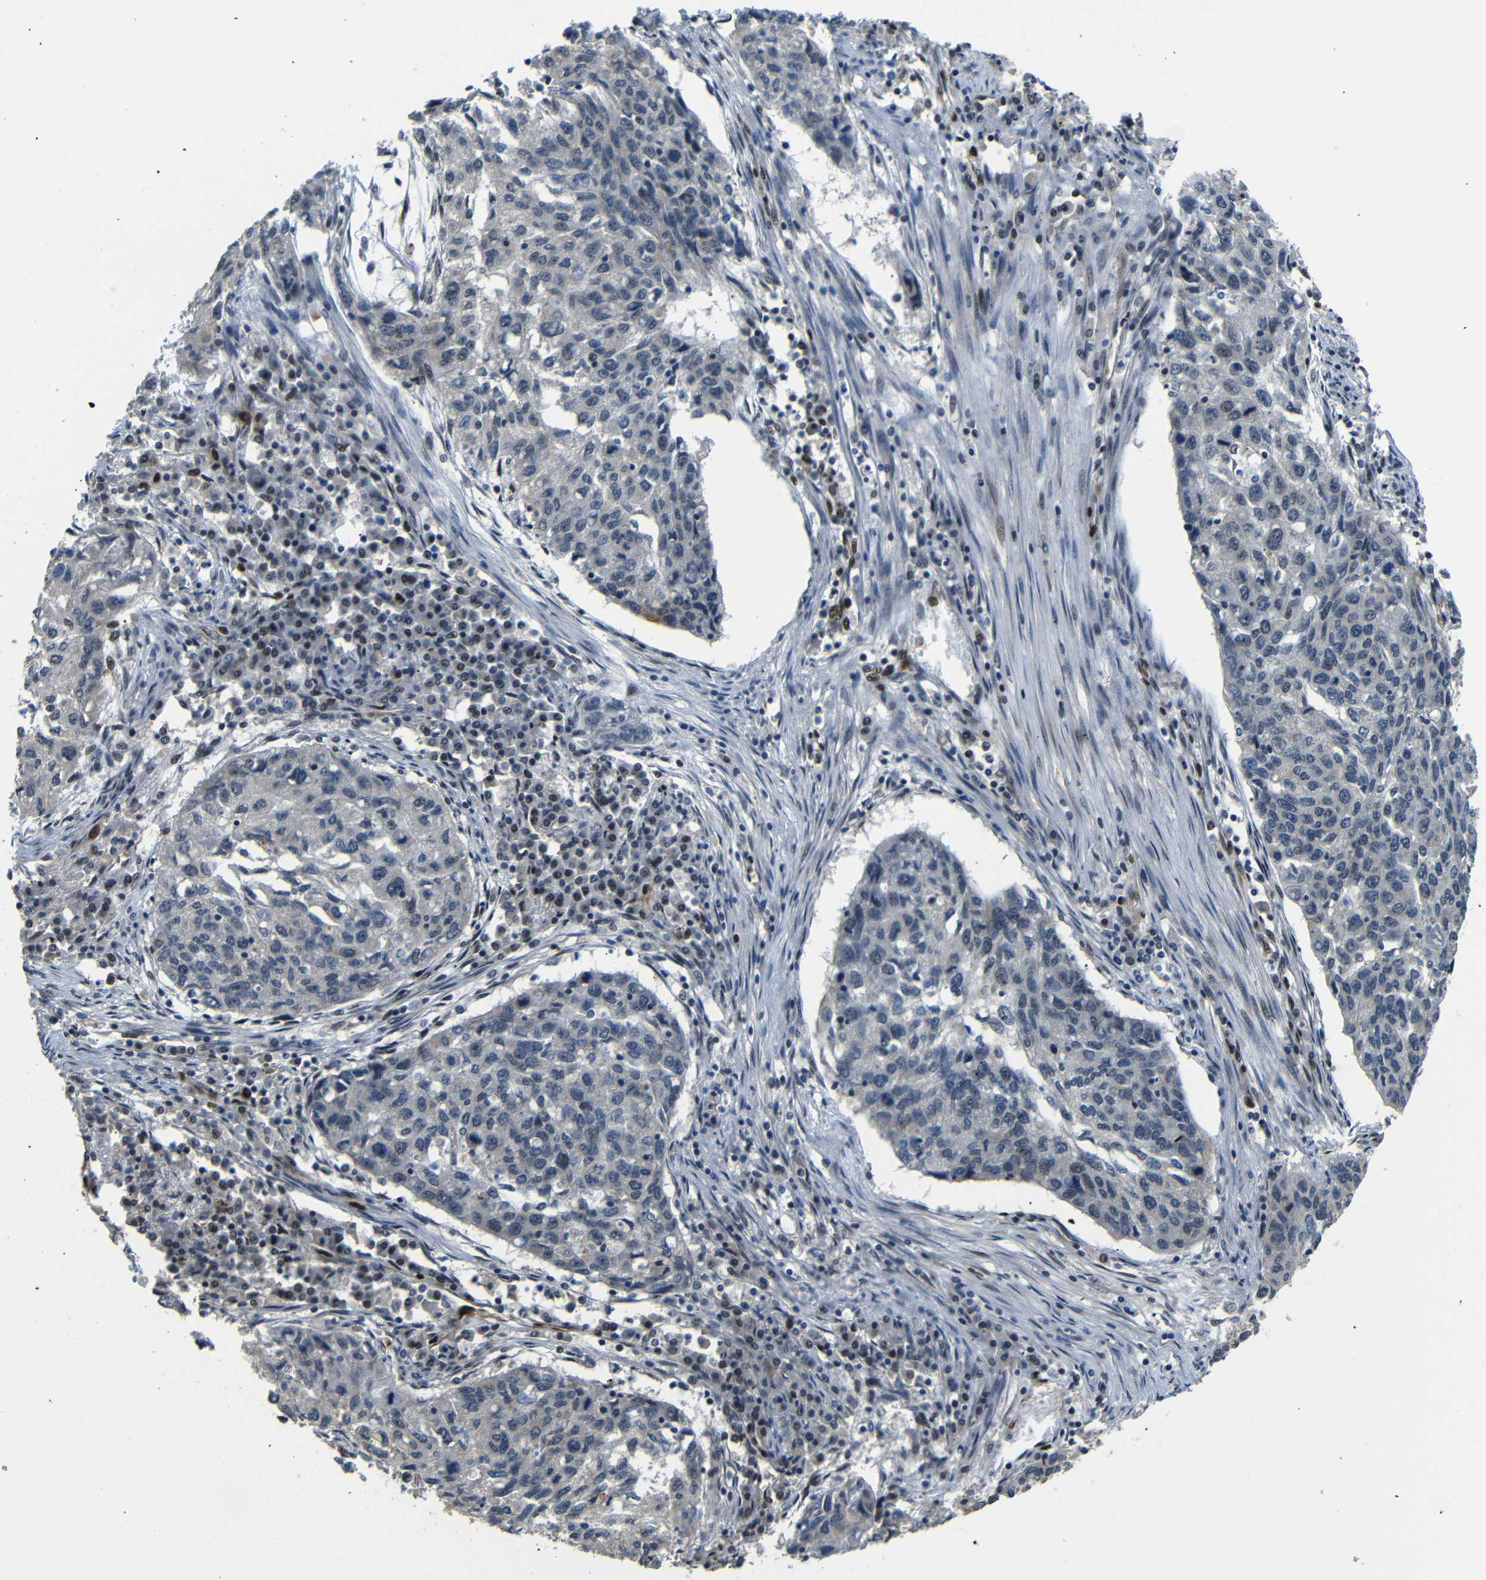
{"staining": {"intensity": "negative", "quantity": "none", "location": "none"}, "tissue": "lung cancer", "cell_type": "Tumor cells", "image_type": "cancer", "snomed": [{"axis": "morphology", "description": "Squamous cell carcinoma, NOS"}, {"axis": "topography", "description": "Lung"}], "caption": "A histopathology image of squamous cell carcinoma (lung) stained for a protein shows no brown staining in tumor cells.", "gene": "TBX2", "patient": {"sex": "female", "age": 63}}